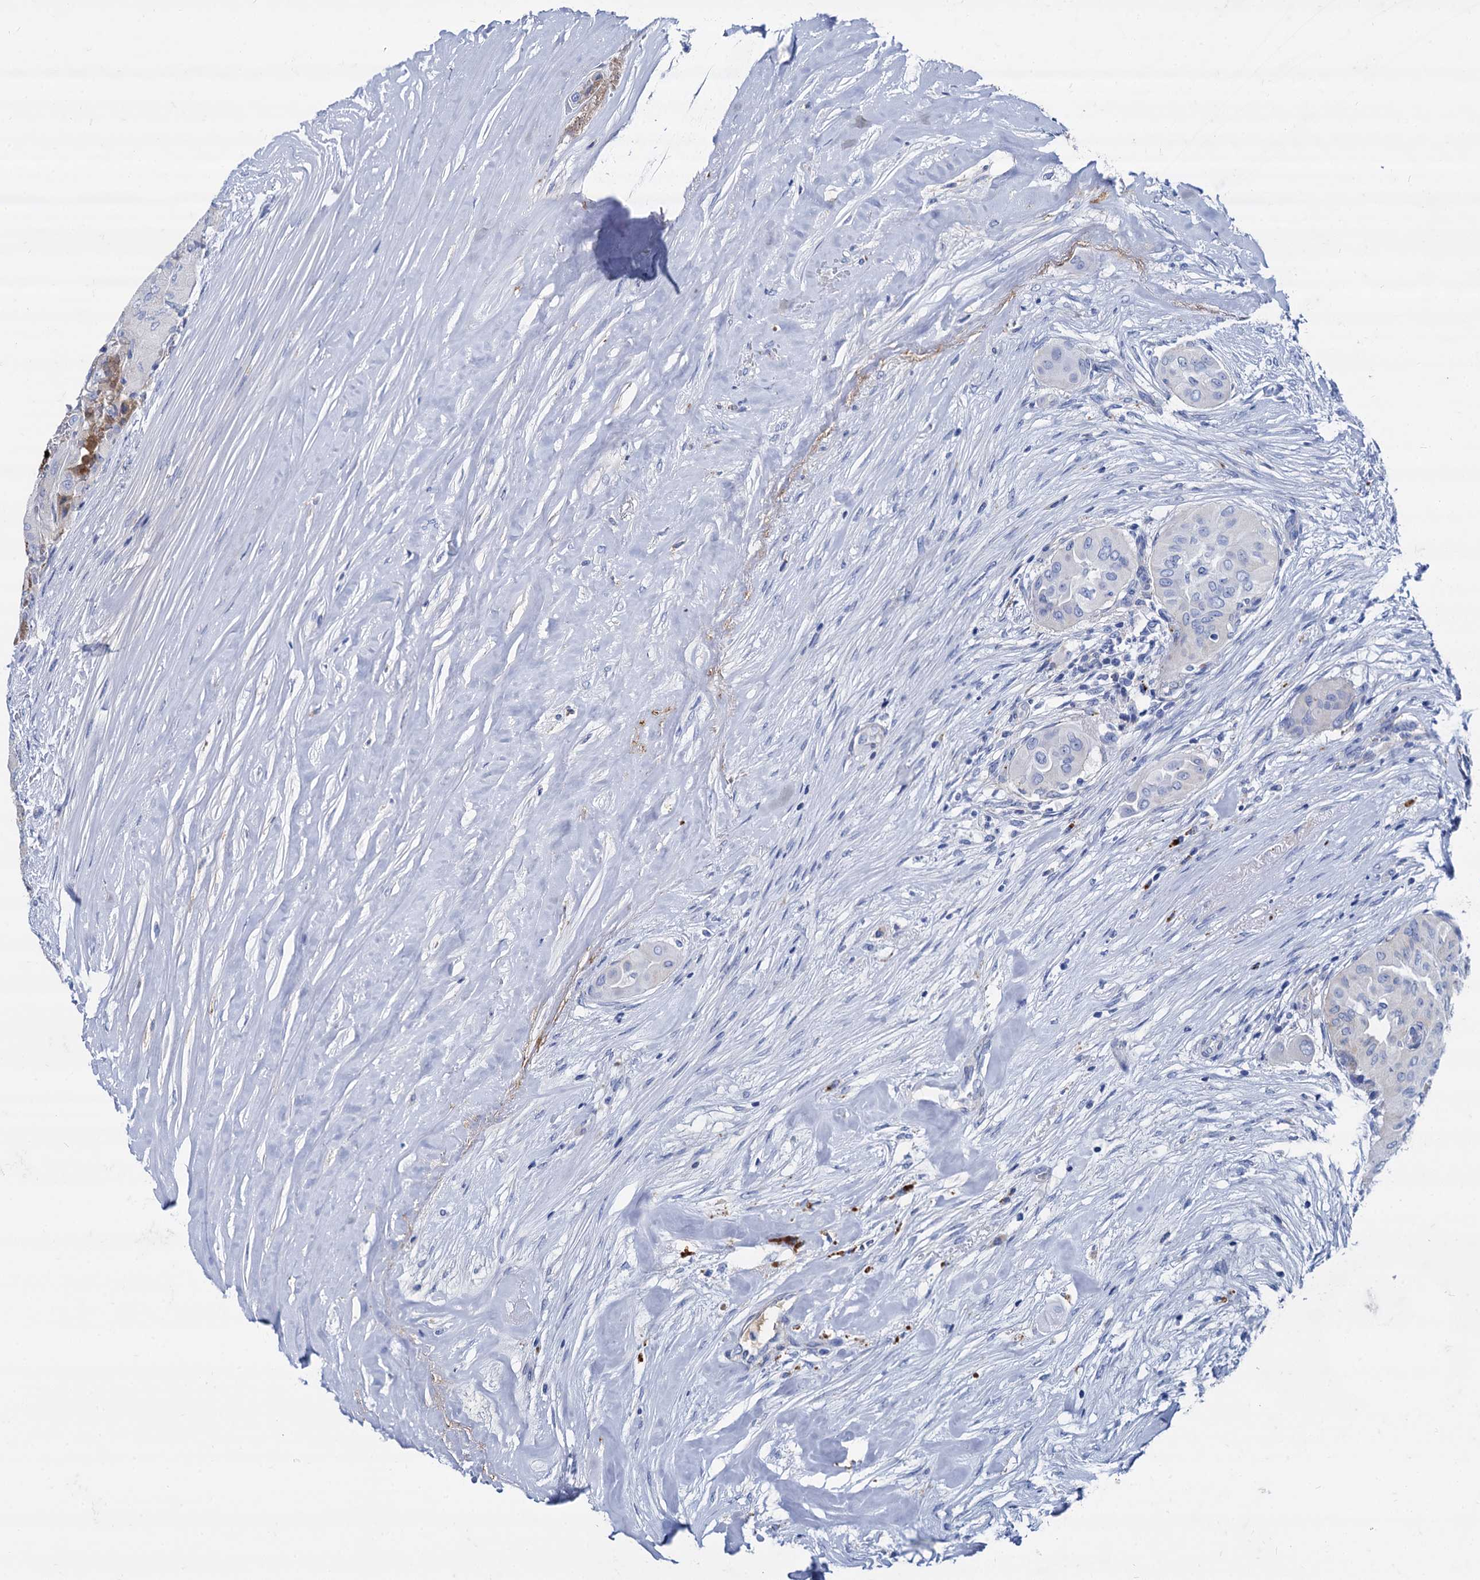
{"staining": {"intensity": "negative", "quantity": "none", "location": "none"}, "tissue": "thyroid cancer", "cell_type": "Tumor cells", "image_type": "cancer", "snomed": [{"axis": "morphology", "description": "Papillary adenocarcinoma, NOS"}, {"axis": "topography", "description": "Thyroid gland"}], "caption": "Micrograph shows no protein positivity in tumor cells of papillary adenocarcinoma (thyroid) tissue.", "gene": "APOD", "patient": {"sex": "female", "age": 59}}